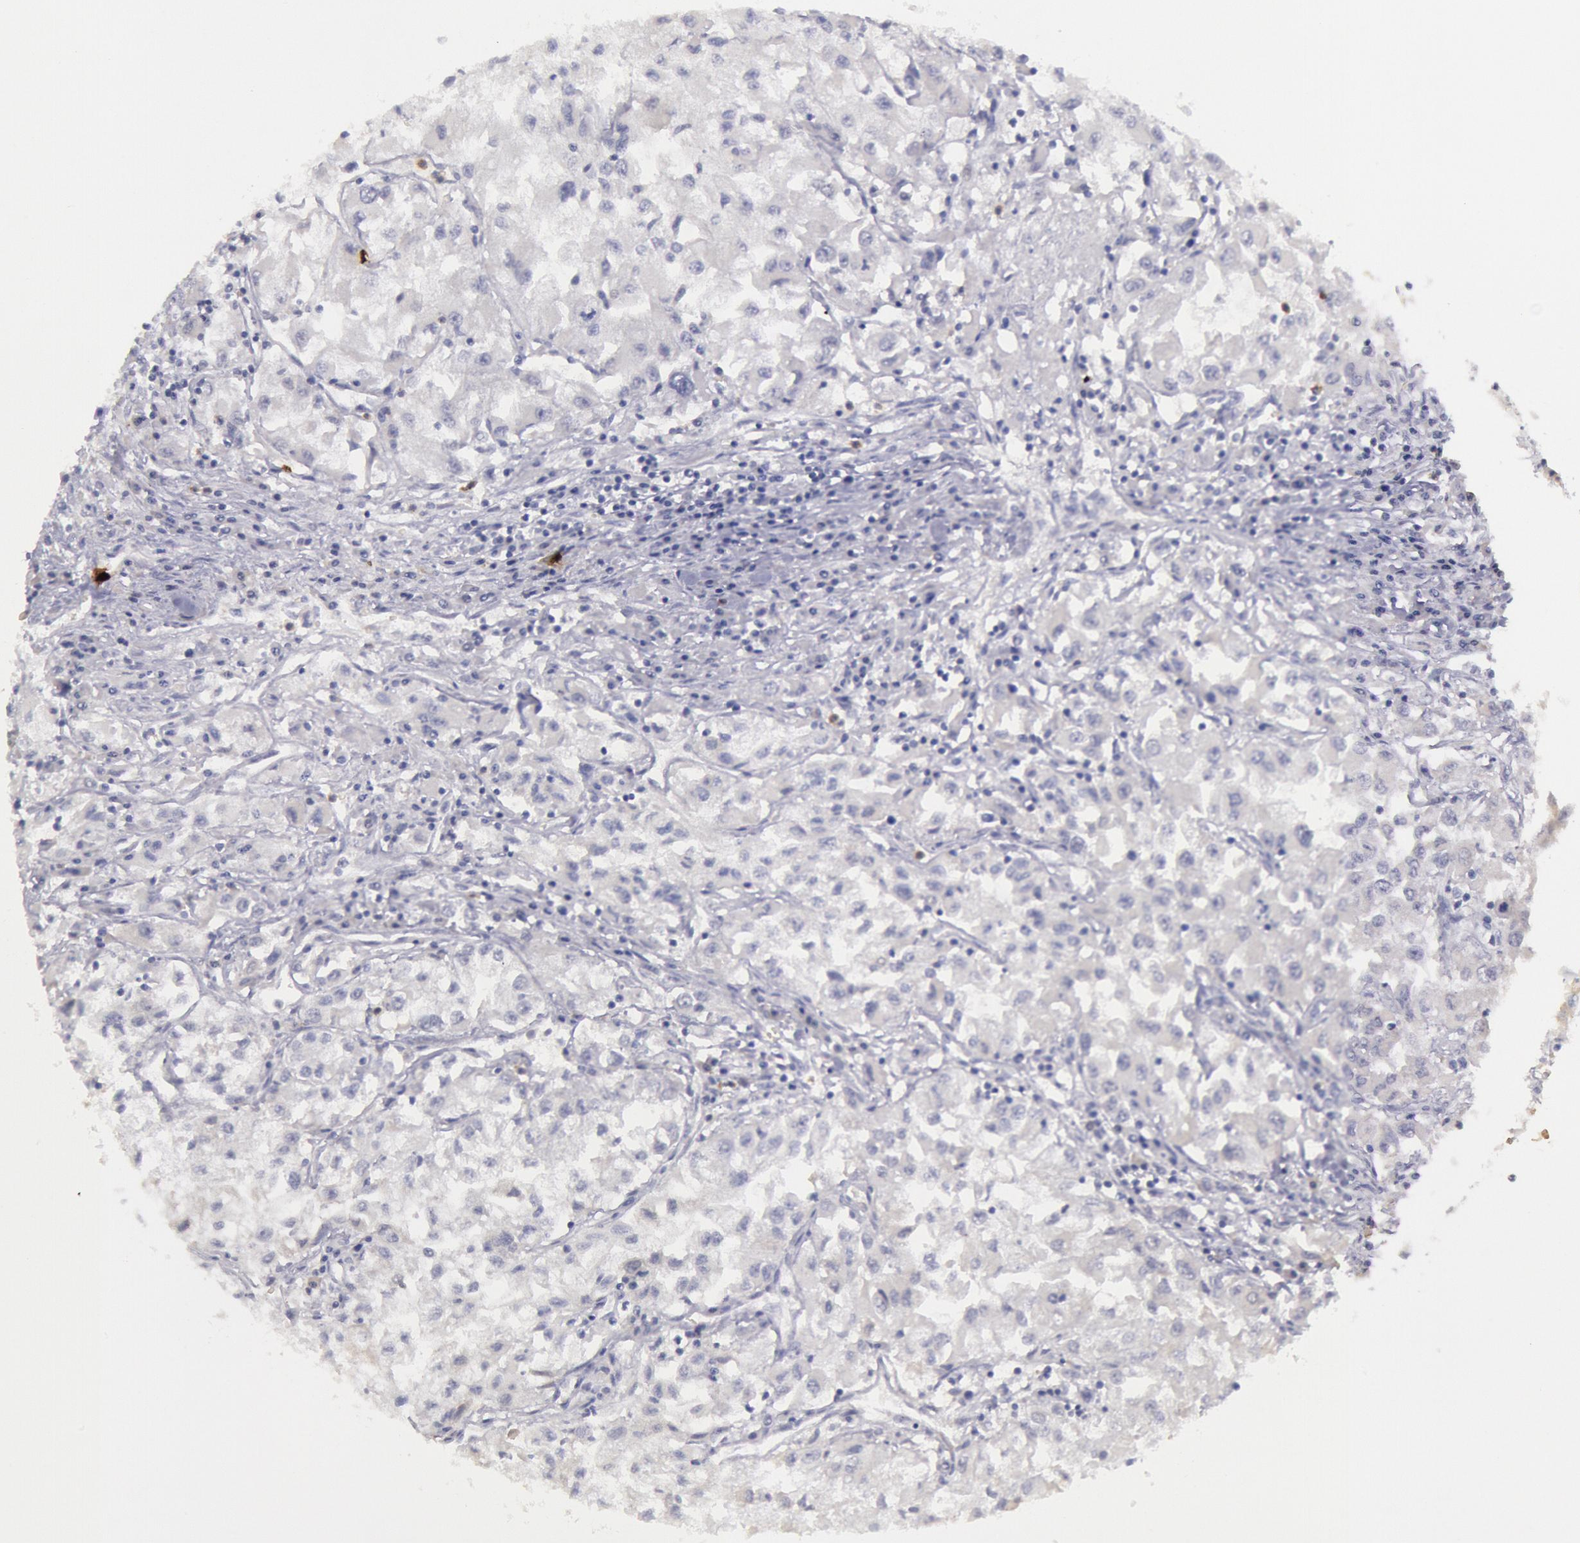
{"staining": {"intensity": "negative", "quantity": "none", "location": "none"}, "tissue": "renal cancer", "cell_type": "Tumor cells", "image_type": "cancer", "snomed": [{"axis": "morphology", "description": "Adenocarcinoma, NOS"}, {"axis": "topography", "description": "Kidney"}], "caption": "Tumor cells are negative for brown protein staining in renal cancer (adenocarcinoma).", "gene": "KDM6A", "patient": {"sex": "male", "age": 59}}